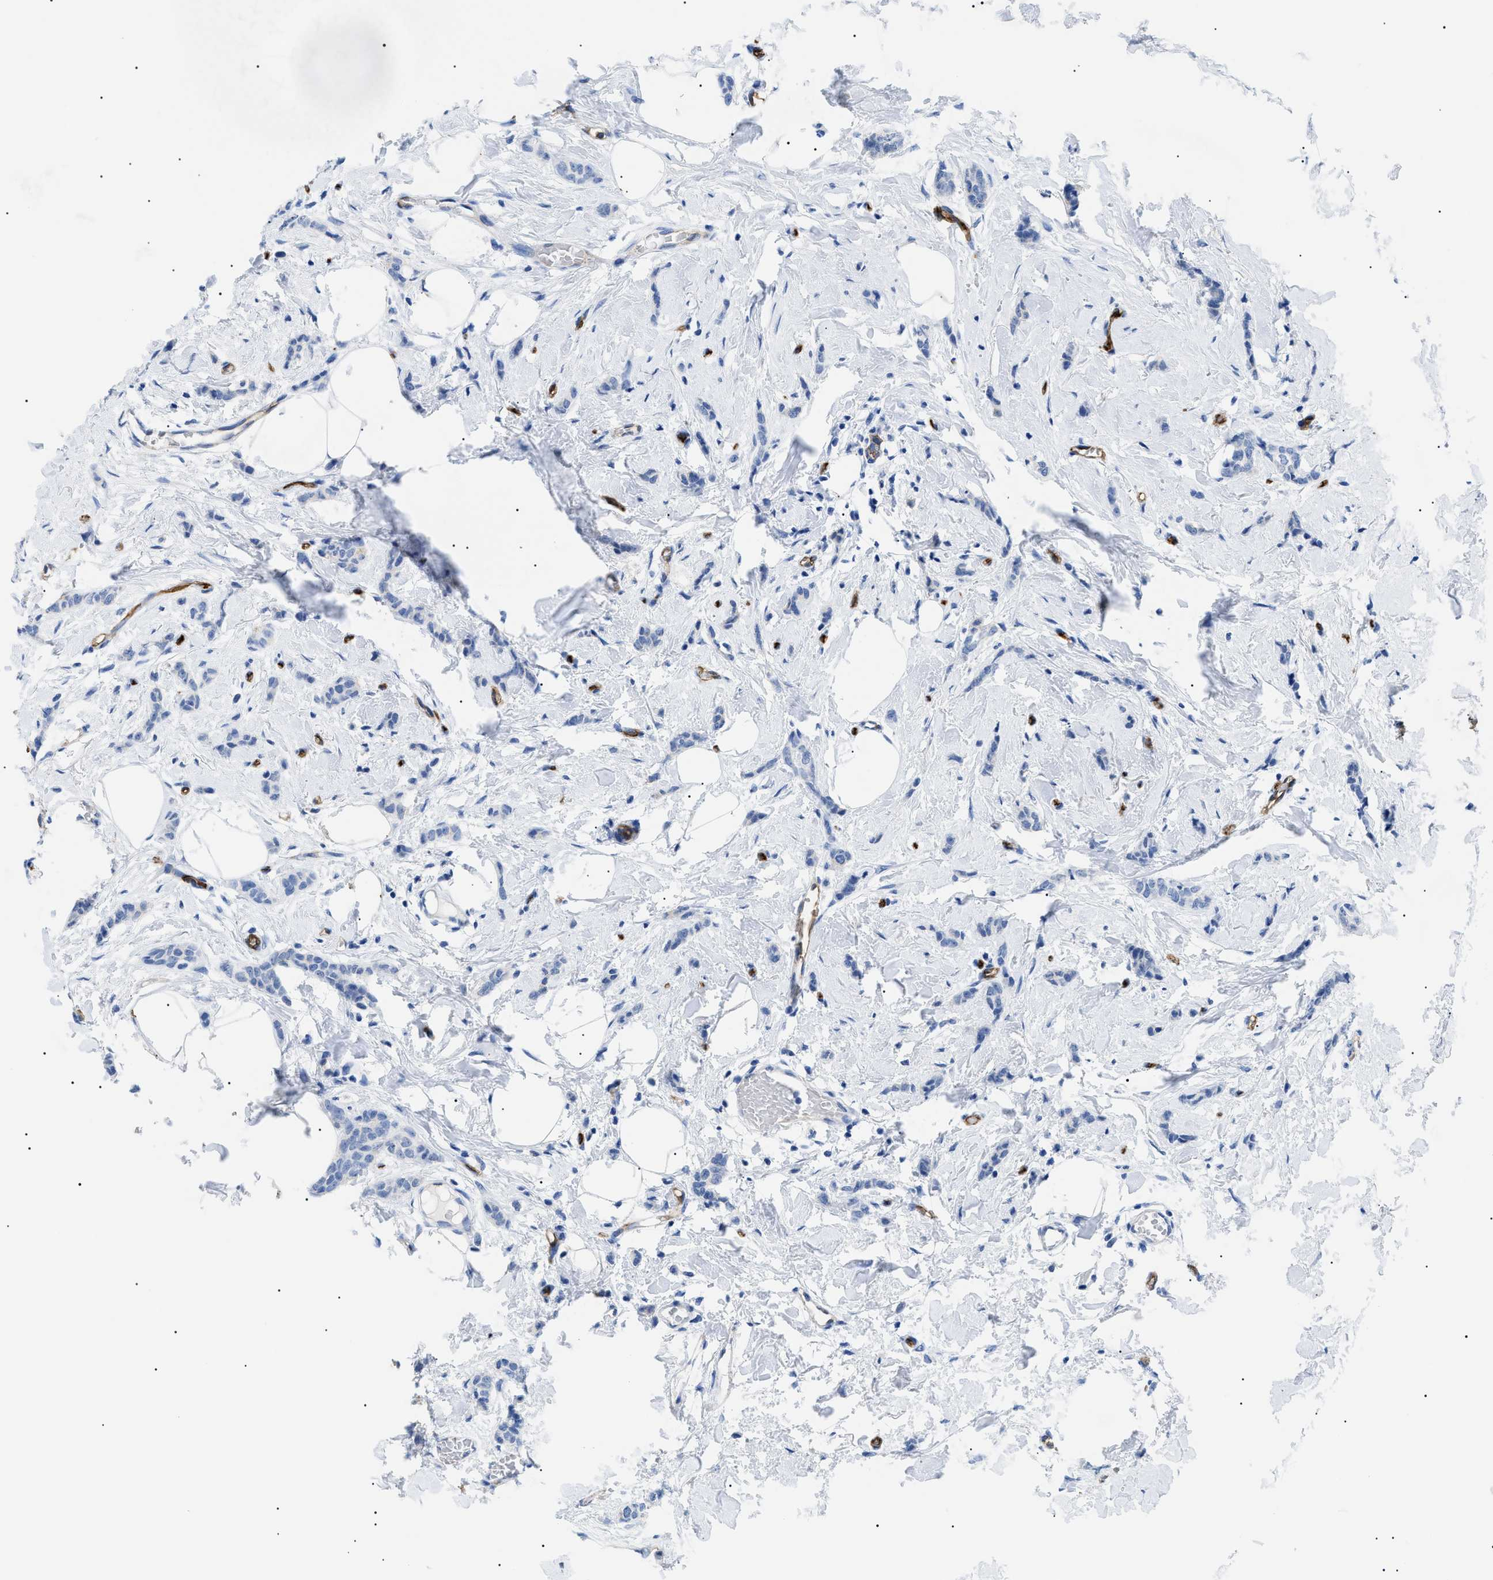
{"staining": {"intensity": "negative", "quantity": "none", "location": "none"}, "tissue": "breast cancer", "cell_type": "Tumor cells", "image_type": "cancer", "snomed": [{"axis": "morphology", "description": "Lobular carcinoma"}, {"axis": "topography", "description": "Skin"}, {"axis": "topography", "description": "Breast"}], "caption": "Breast lobular carcinoma stained for a protein using IHC reveals no staining tumor cells.", "gene": "PODXL", "patient": {"sex": "female", "age": 46}}